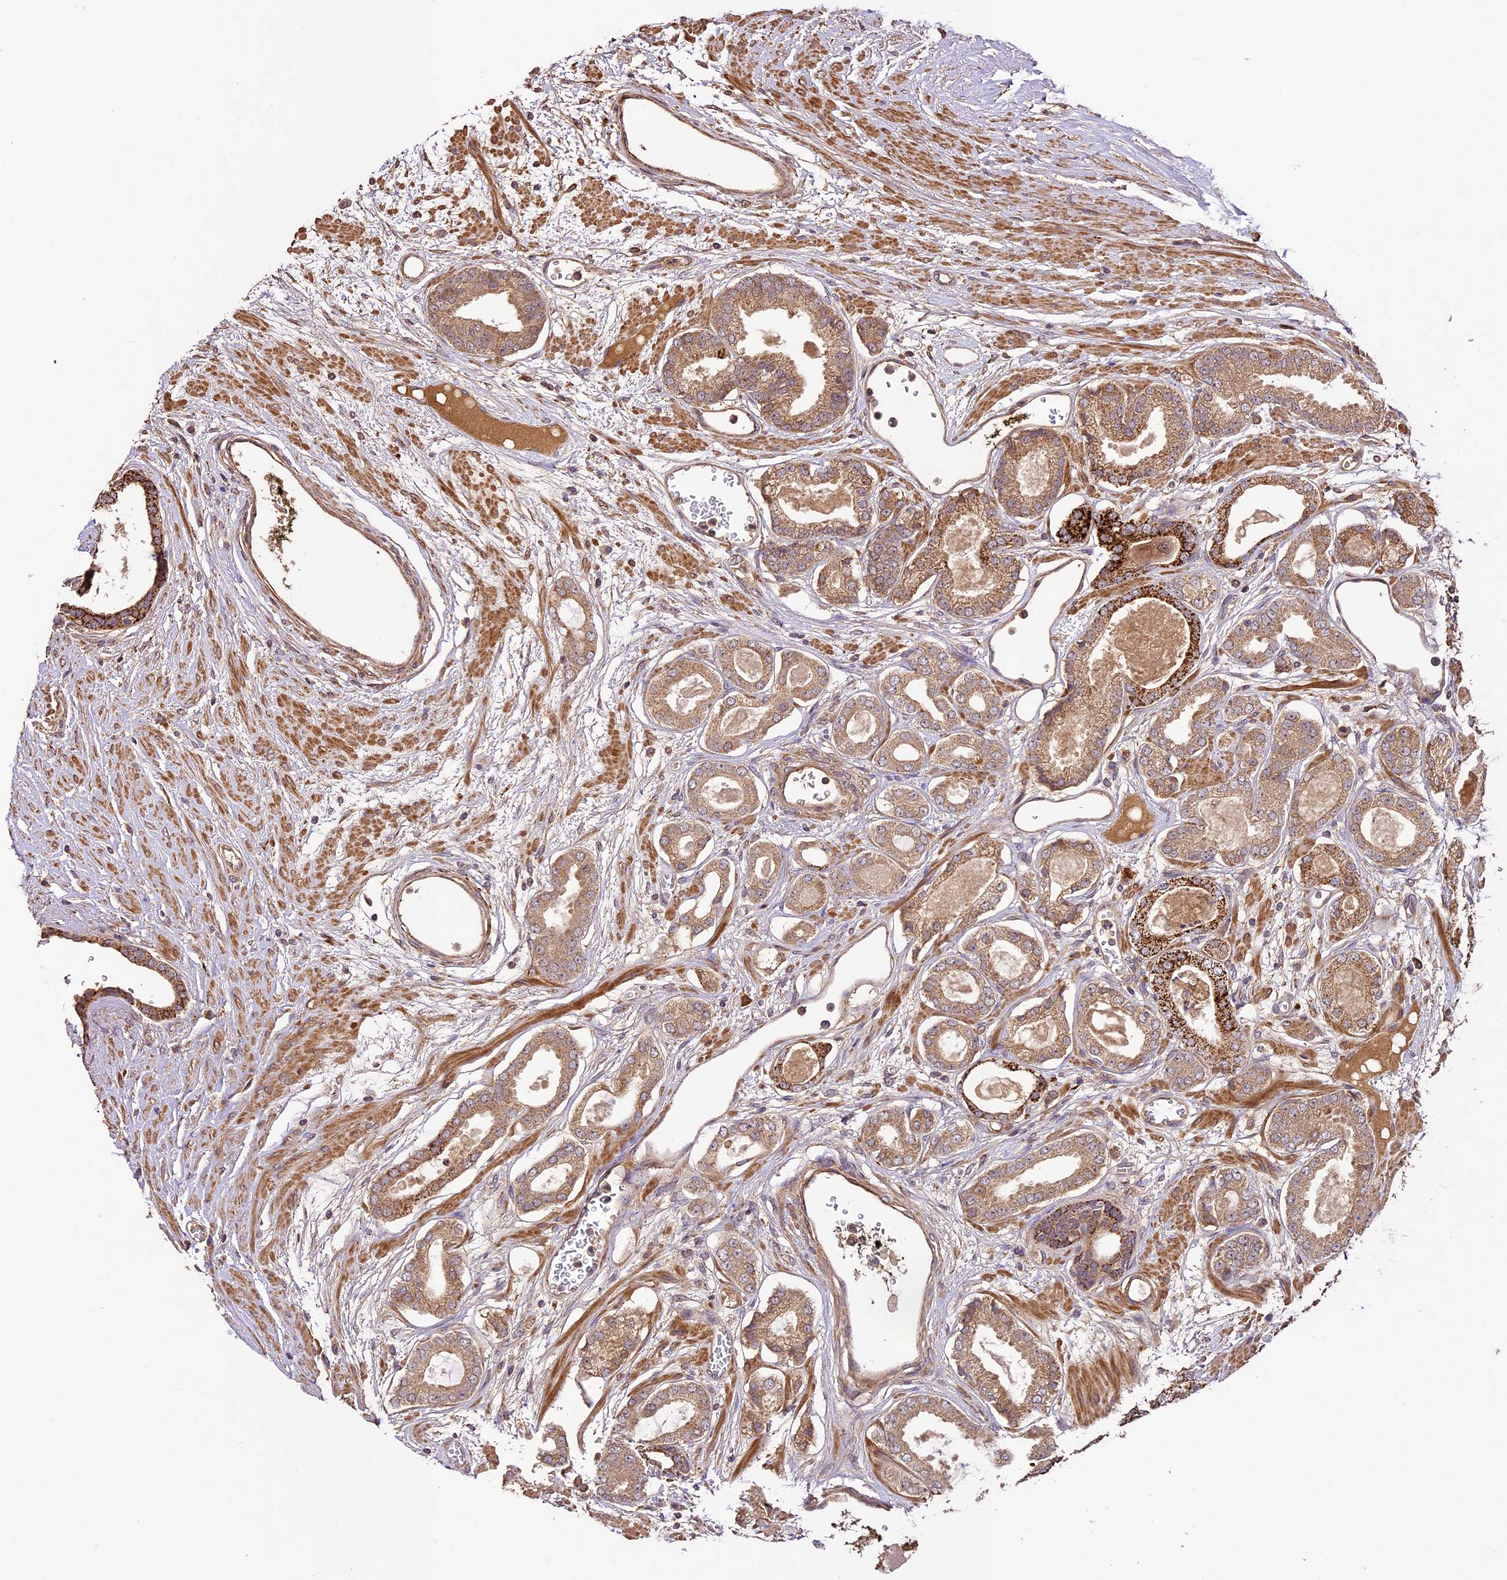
{"staining": {"intensity": "moderate", "quantity": ">75%", "location": "cytoplasmic/membranous"}, "tissue": "prostate cancer", "cell_type": "Tumor cells", "image_type": "cancer", "snomed": [{"axis": "morphology", "description": "Adenocarcinoma, Low grade"}, {"axis": "topography", "description": "Prostate"}], "caption": "Moderate cytoplasmic/membranous positivity is seen in approximately >75% of tumor cells in low-grade adenocarcinoma (prostate). The protein is shown in brown color, while the nuclei are stained blue.", "gene": "CRLF1", "patient": {"sex": "male", "age": 60}}